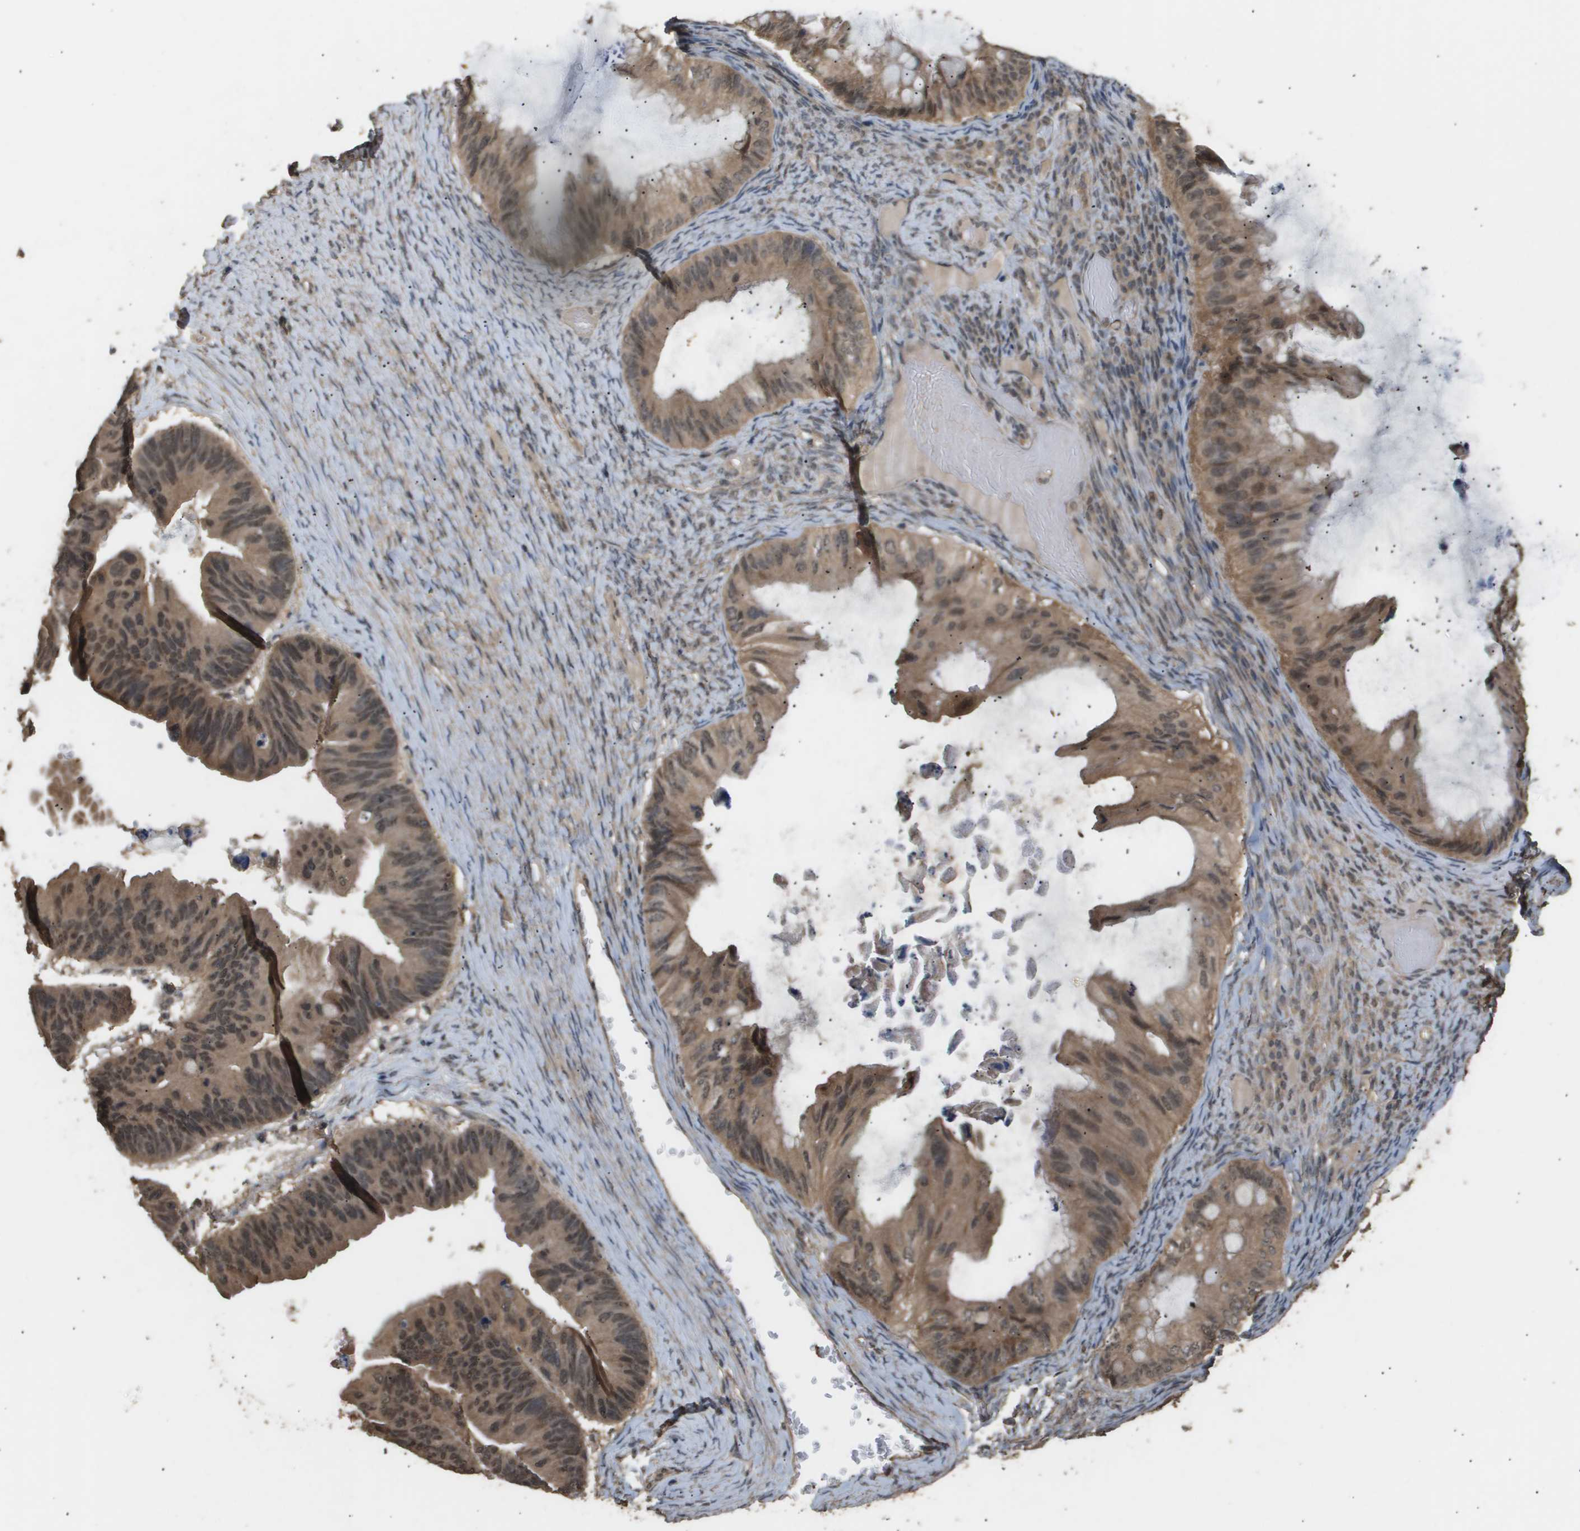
{"staining": {"intensity": "moderate", "quantity": ">75%", "location": "cytoplasmic/membranous,nuclear"}, "tissue": "ovarian cancer", "cell_type": "Tumor cells", "image_type": "cancer", "snomed": [{"axis": "morphology", "description": "Cystadenocarcinoma, mucinous, NOS"}, {"axis": "topography", "description": "Ovary"}], "caption": "High-magnification brightfield microscopy of ovarian cancer (mucinous cystadenocarcinoma) stained with DAB (brown) and counterstained with hematoxylin (blue). tumor cells exhibit moderate cytoplasmic/membranous and nuclear staining is identified in about>75% of cells. Immunohistochemistry (ihc) stains the protein in brown and the nuclei are stained blue.", "gene": "ING1", "patient": {"sex": "female", "age": 61}}